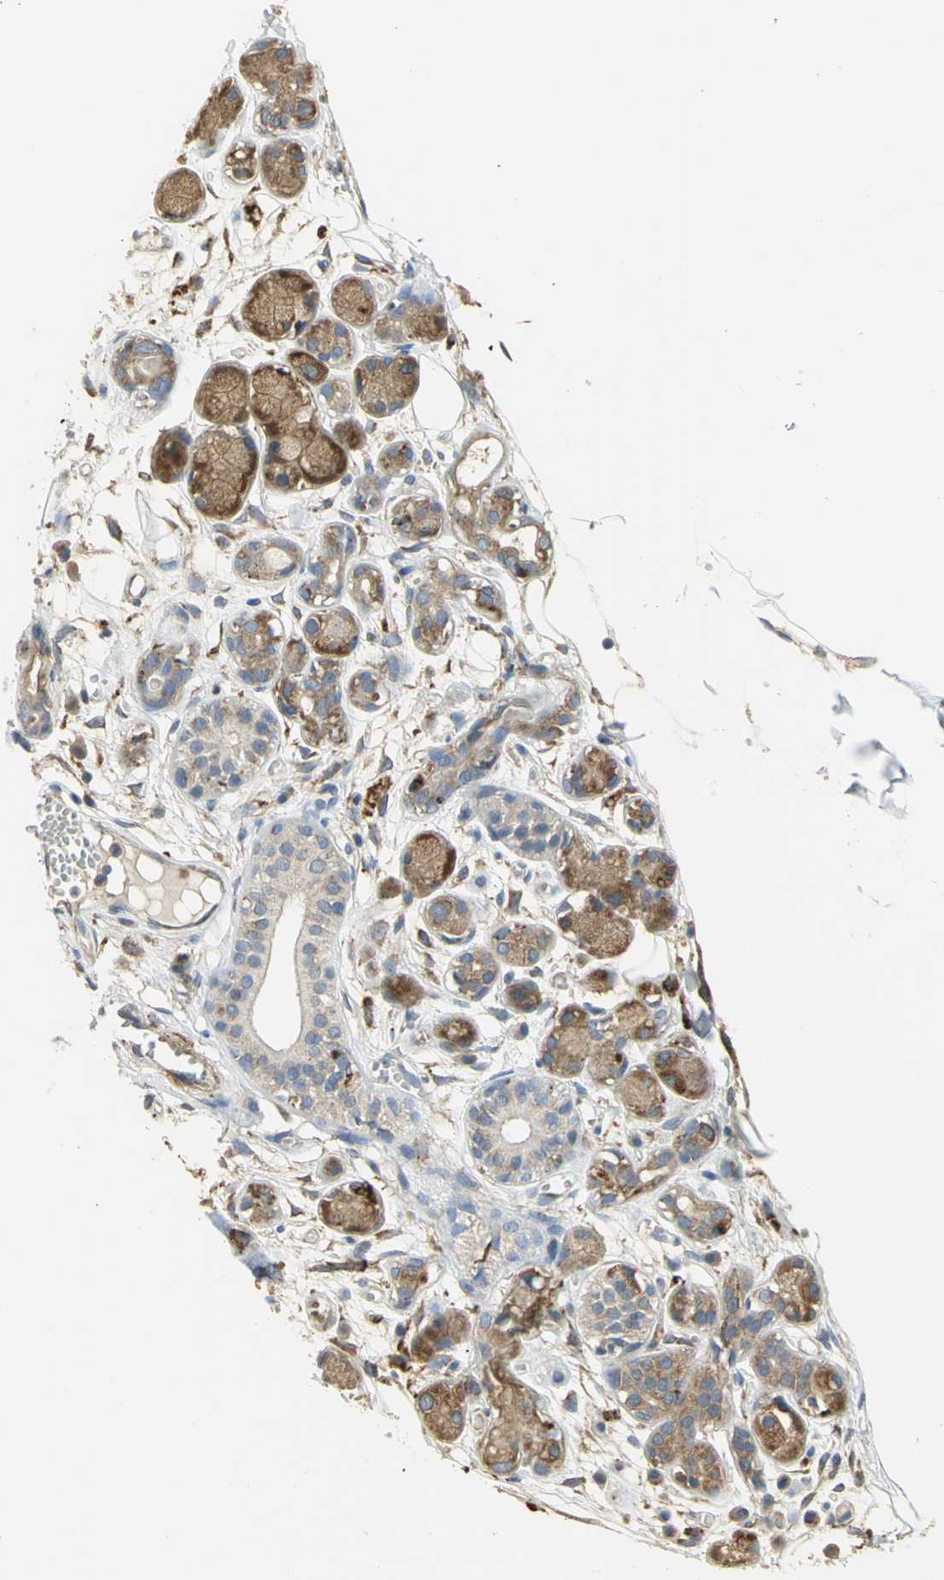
{"staining": {"intensity": "weak", "quantity": ">75%", "location": "cytoplasmic/membranous"}, "tissue": "adipose tissue", "cell_type": "Adipocytes", "image_type": "normal", "snomed": [{"axis": "morphology", "description": "Normal tissue, NOS"}, {"axis": "morphology", "description": "Inflammation, NOS"}, {"axis": "topography", "description": "Vascular tissue"}, {"axis": "topography", "description": "Salivary gland"}], "caption": "Protein staining demonstrates weak cytoplasmic/membranous positivity in about >75% of adipocytes in benign adipose tissue.", "gene": "DIAPH2", "patient": {"sex": "female", "age": 75}}